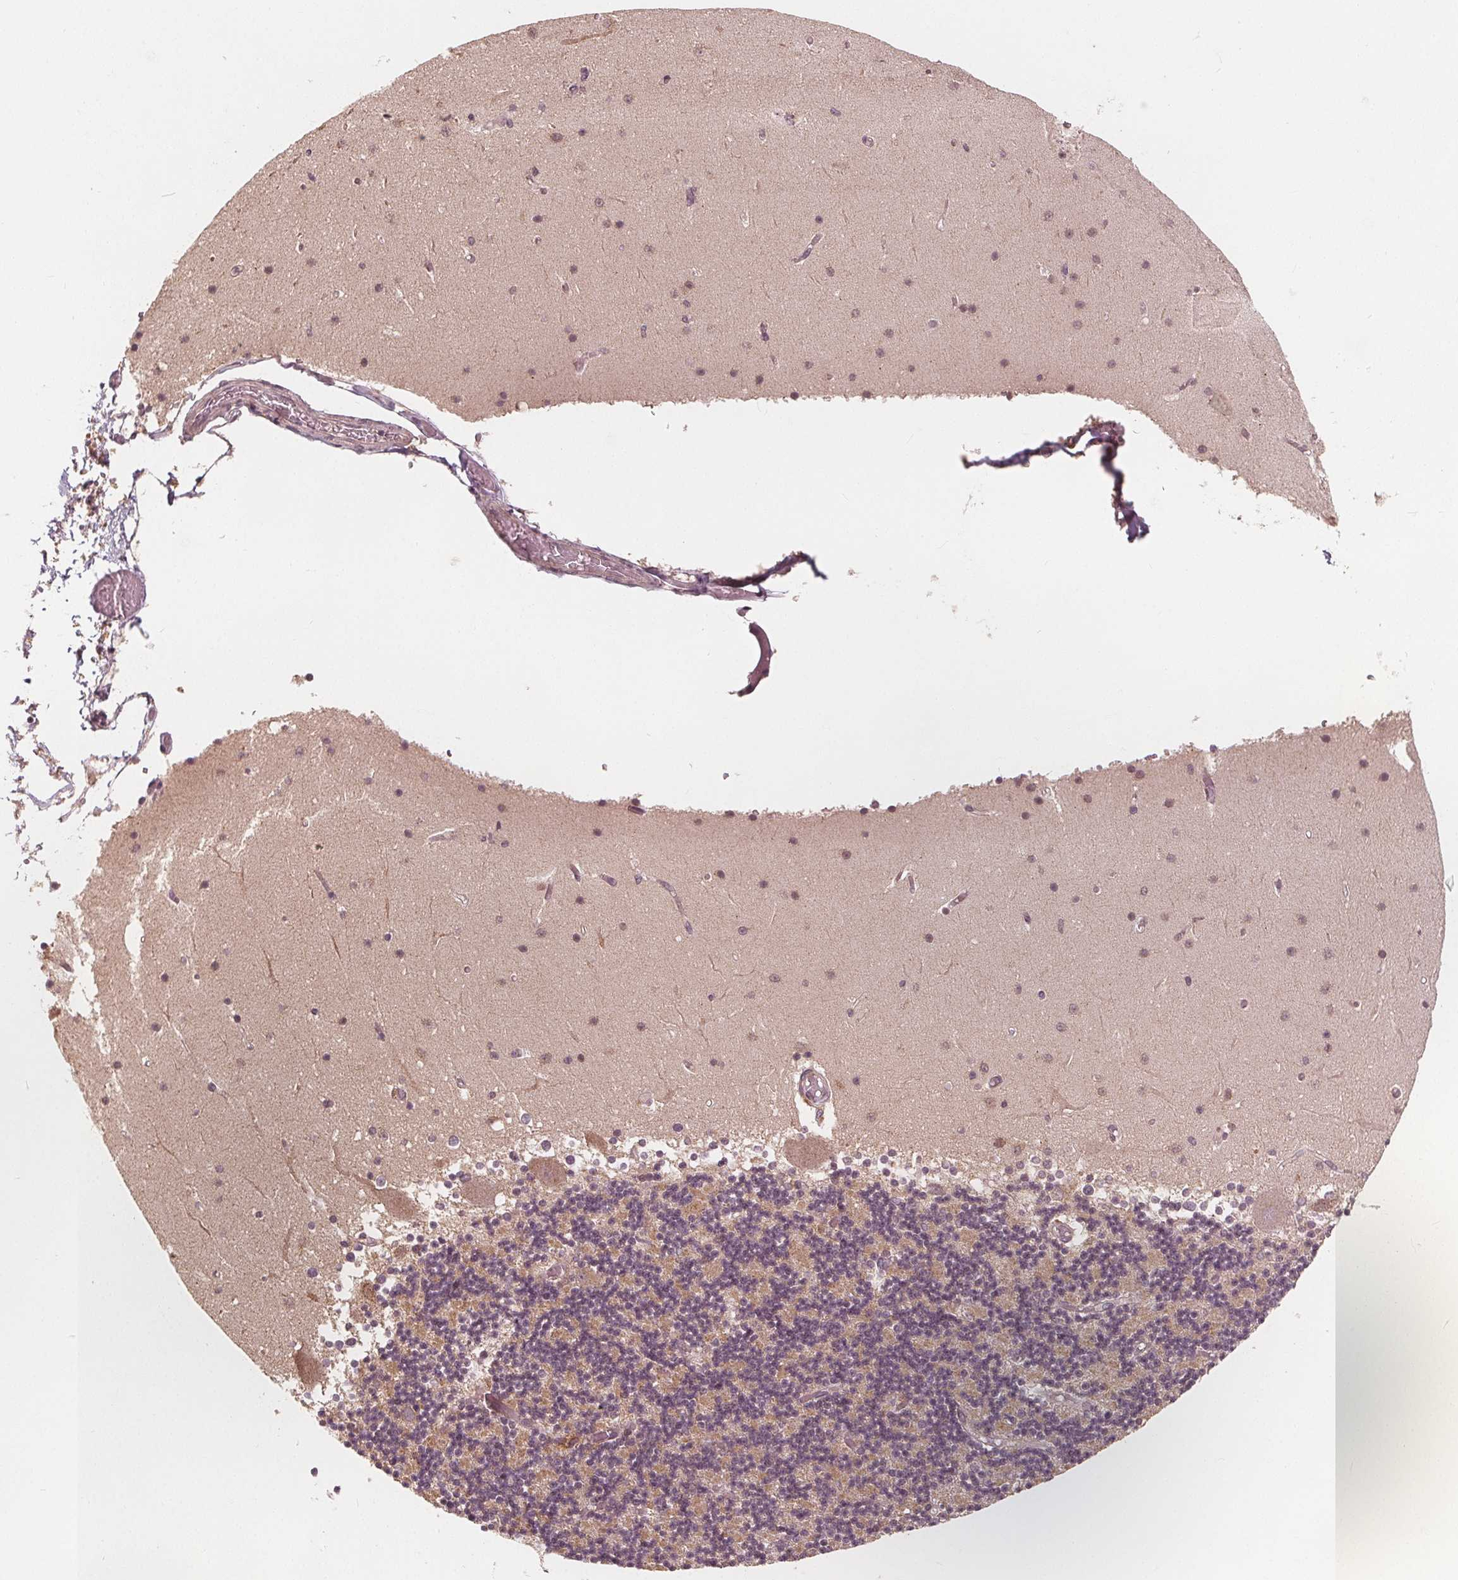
{"staining": {"intensity": "negative", "quantity": "none", "location": "none"}, "tissue": "cerebellum", "cell_type": "Cells in granular layer", "image_type": "normal", "snomed": [{"axis": "morphology", "description": "Normal tissue, NOS"}, {"axis": "topography", "description": "Cerebellum"}], "caption": "Immunohistochemical staining of unremarkable human cerebellum exhibits no significant positivity in cells in granular layer. Nuclei are stained in blue.", "gene": "SNX12", "patient": {"sex": "female", "age": 28}}